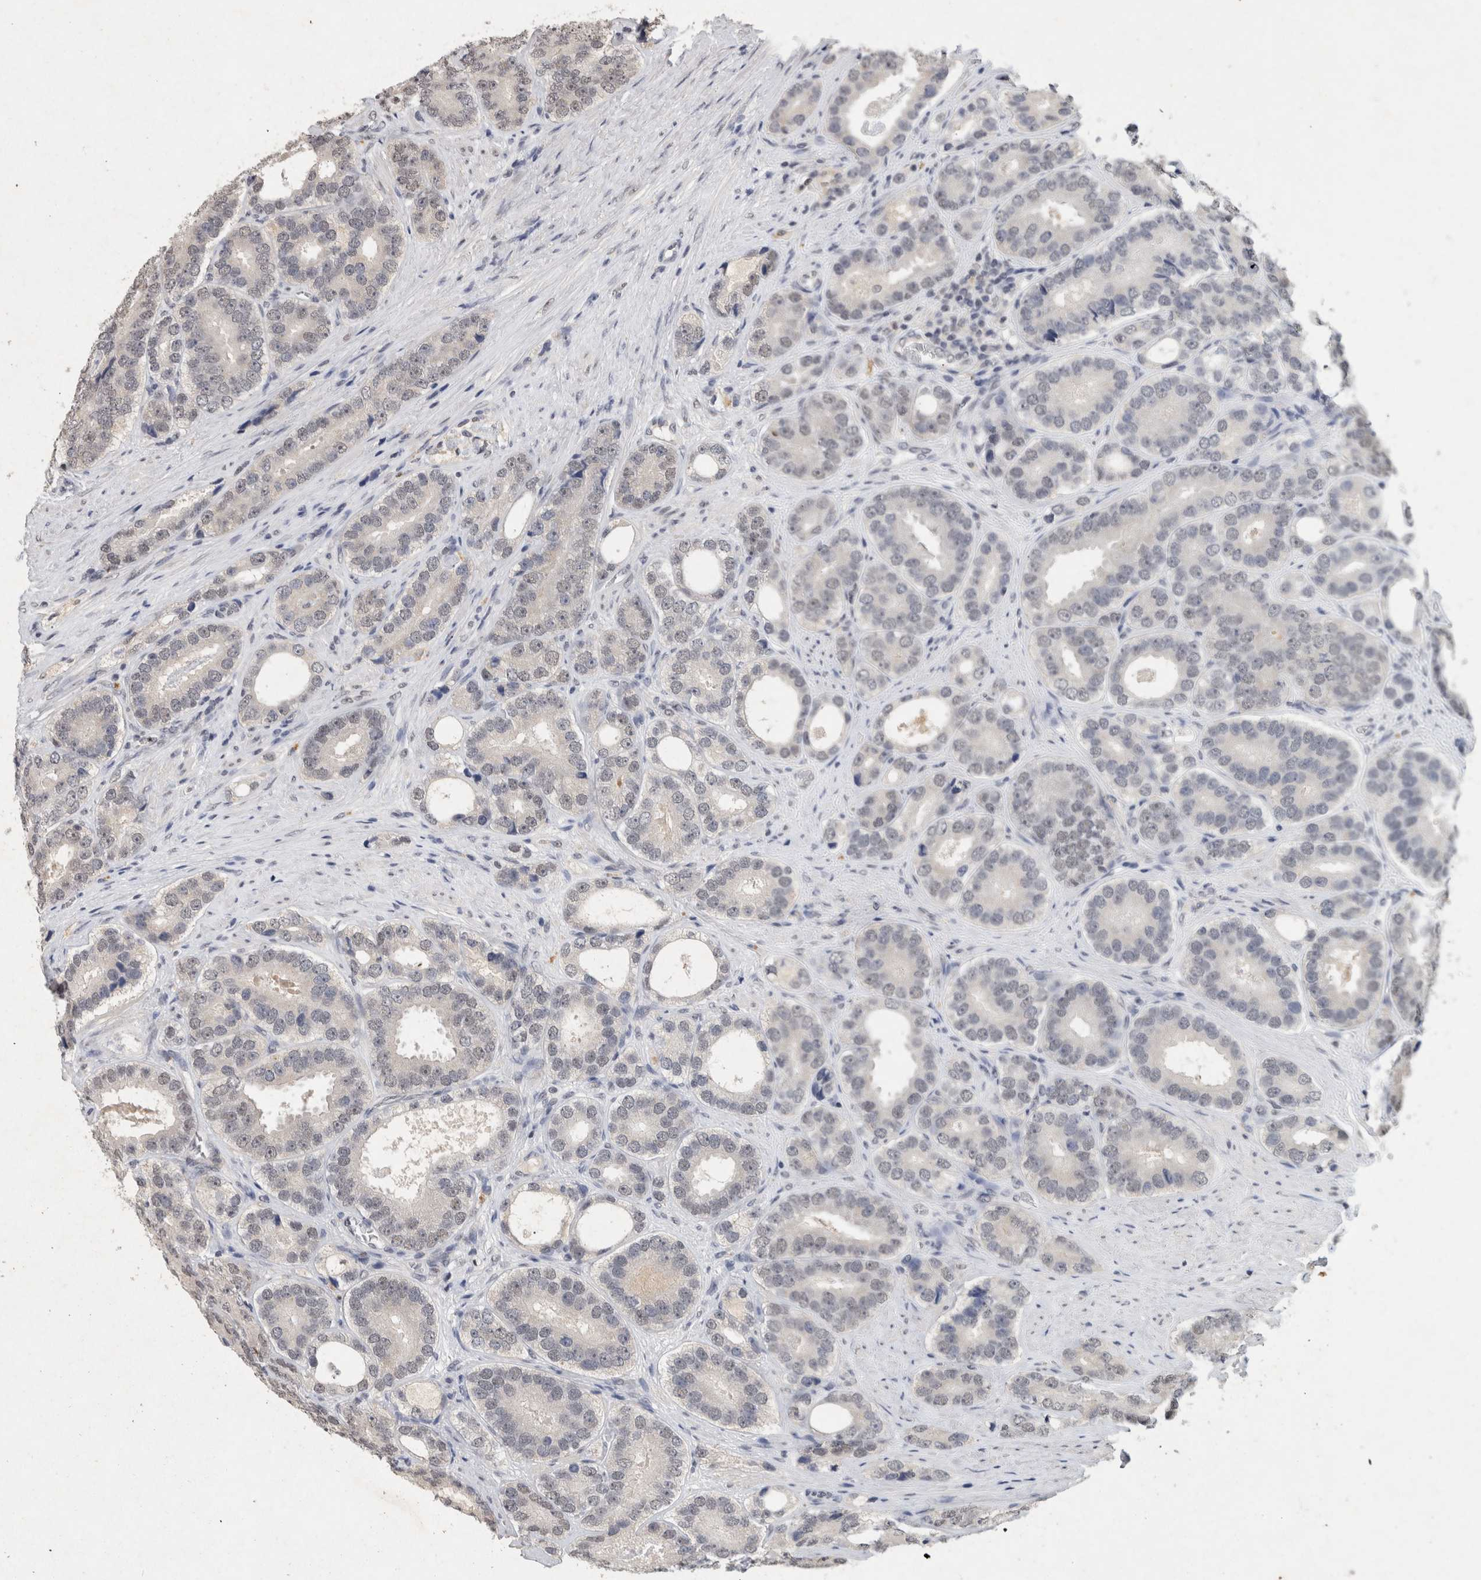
{"staining": {"intensity": "weak", "quantity": "<25%", "location": "nuclear"}, "tissue": "prostate cancer", "cell_type": "Tumor cells", "image_type": "cancer", "snomed": [{"axis": "morphology", "description": "Adenocarcinoma, High grade"}, {"axis": "topography", "description": "Prostate"}], "caption": "Immunohistochemistry (IHC) image of human prostate cancer (adenocarcinoma (high-grade)) stained for a protein (brown), which demonstrates no staining in tumor cells. (DAB (3,3'-diaminobenzidine) immunohistochemistry (IHC), high magnification).", "gene": "XRCC5", "patient": {"sex": "male", "age": 56}}